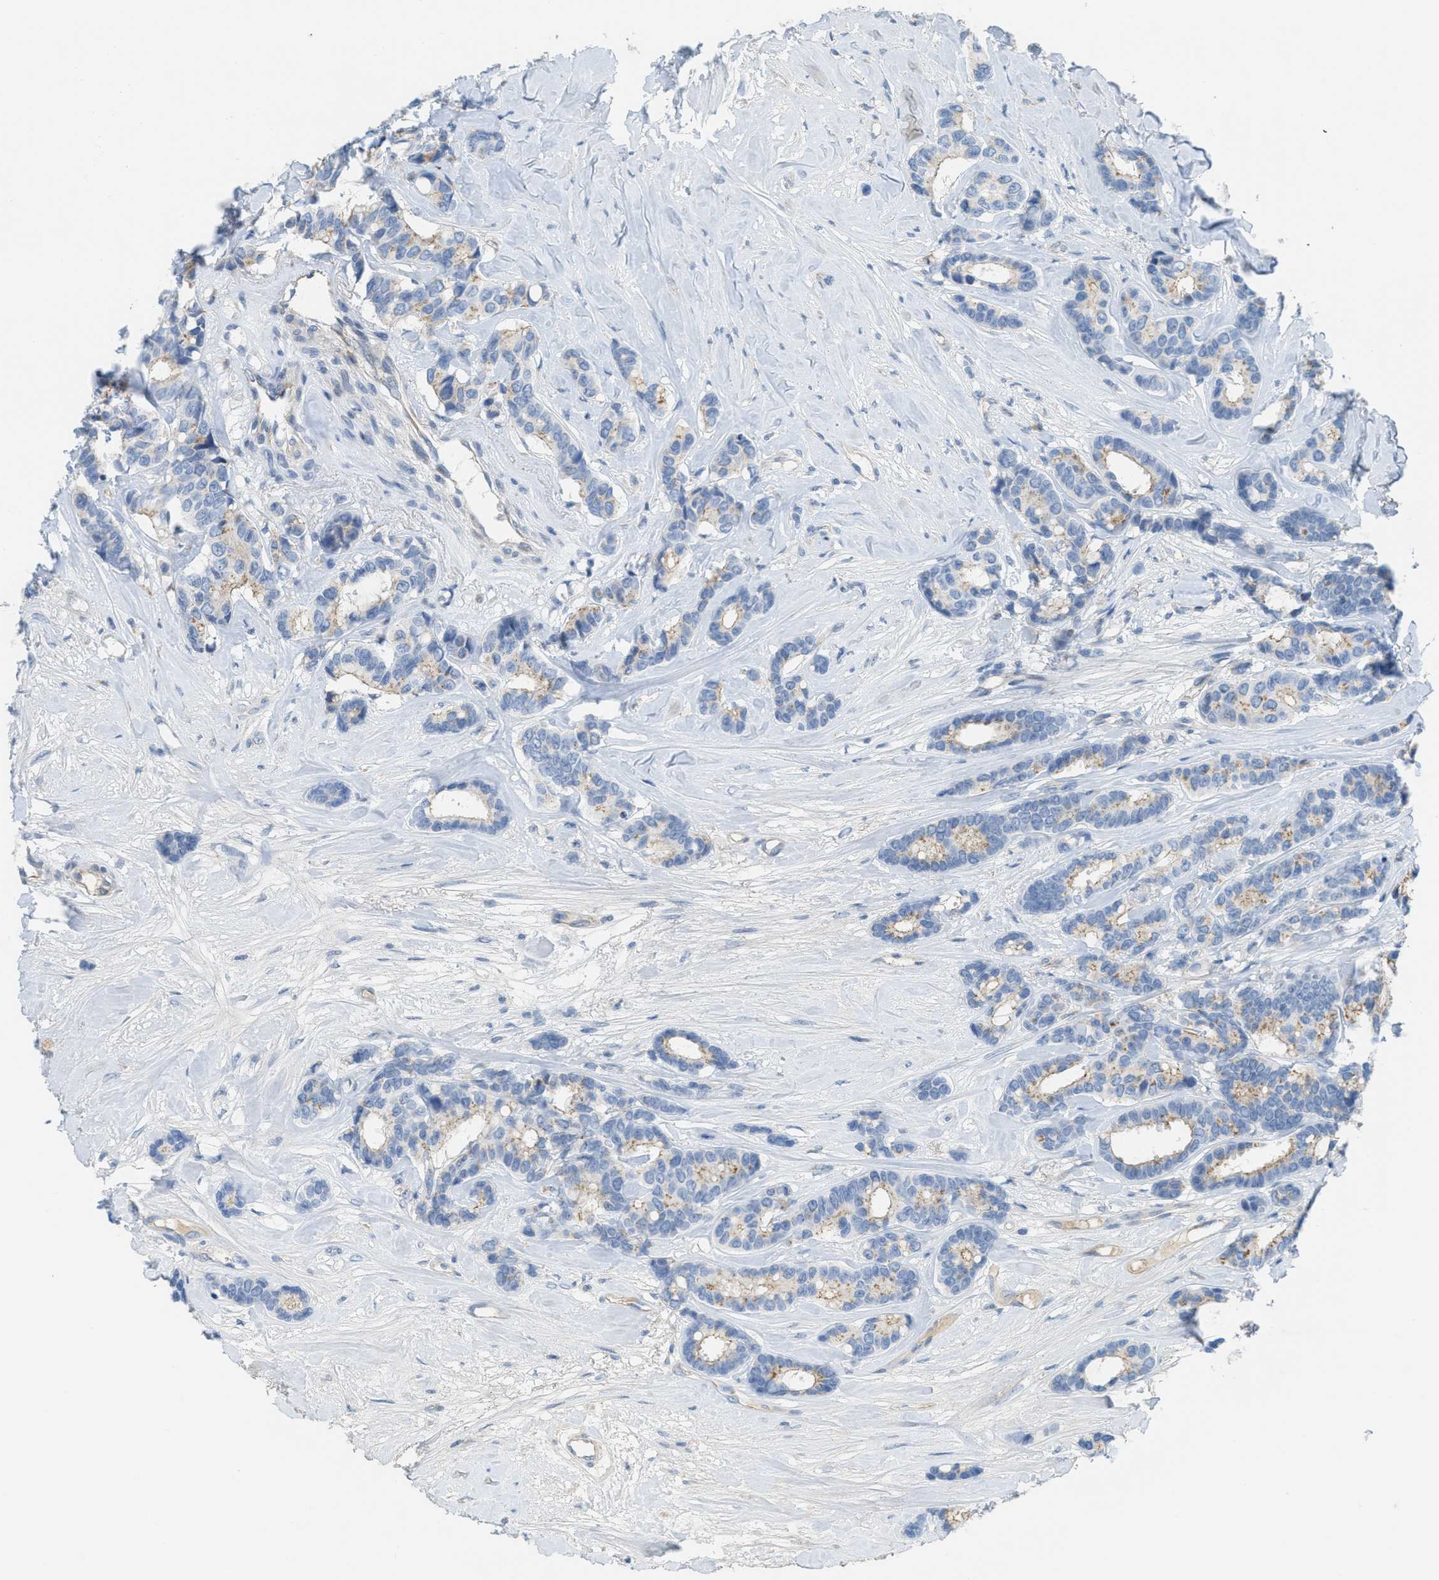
{"staining": {"intensity": "weak", "quantity": "25%-75%", "location": "cytoplasmic/membranous"}, "tissue": "breast cancer", "cell_type": "Tumor cells", "image_type": "cancer", "snomed": [{"axis": "morphology", "description": "Duct carcinoma"}, {"axis": "topography", "description": "Breast"}], "caption": "Immunohistochemistry (IHC) micrograph of human breast invasive ductal carcinoma stained for a protein (brown), which reveals low levels of weak cytoplasmic/membranous expression in about 25%-75% of tumor cells.", "gene": "CRB3", "patient": {"sex": "female", "age": 87}}